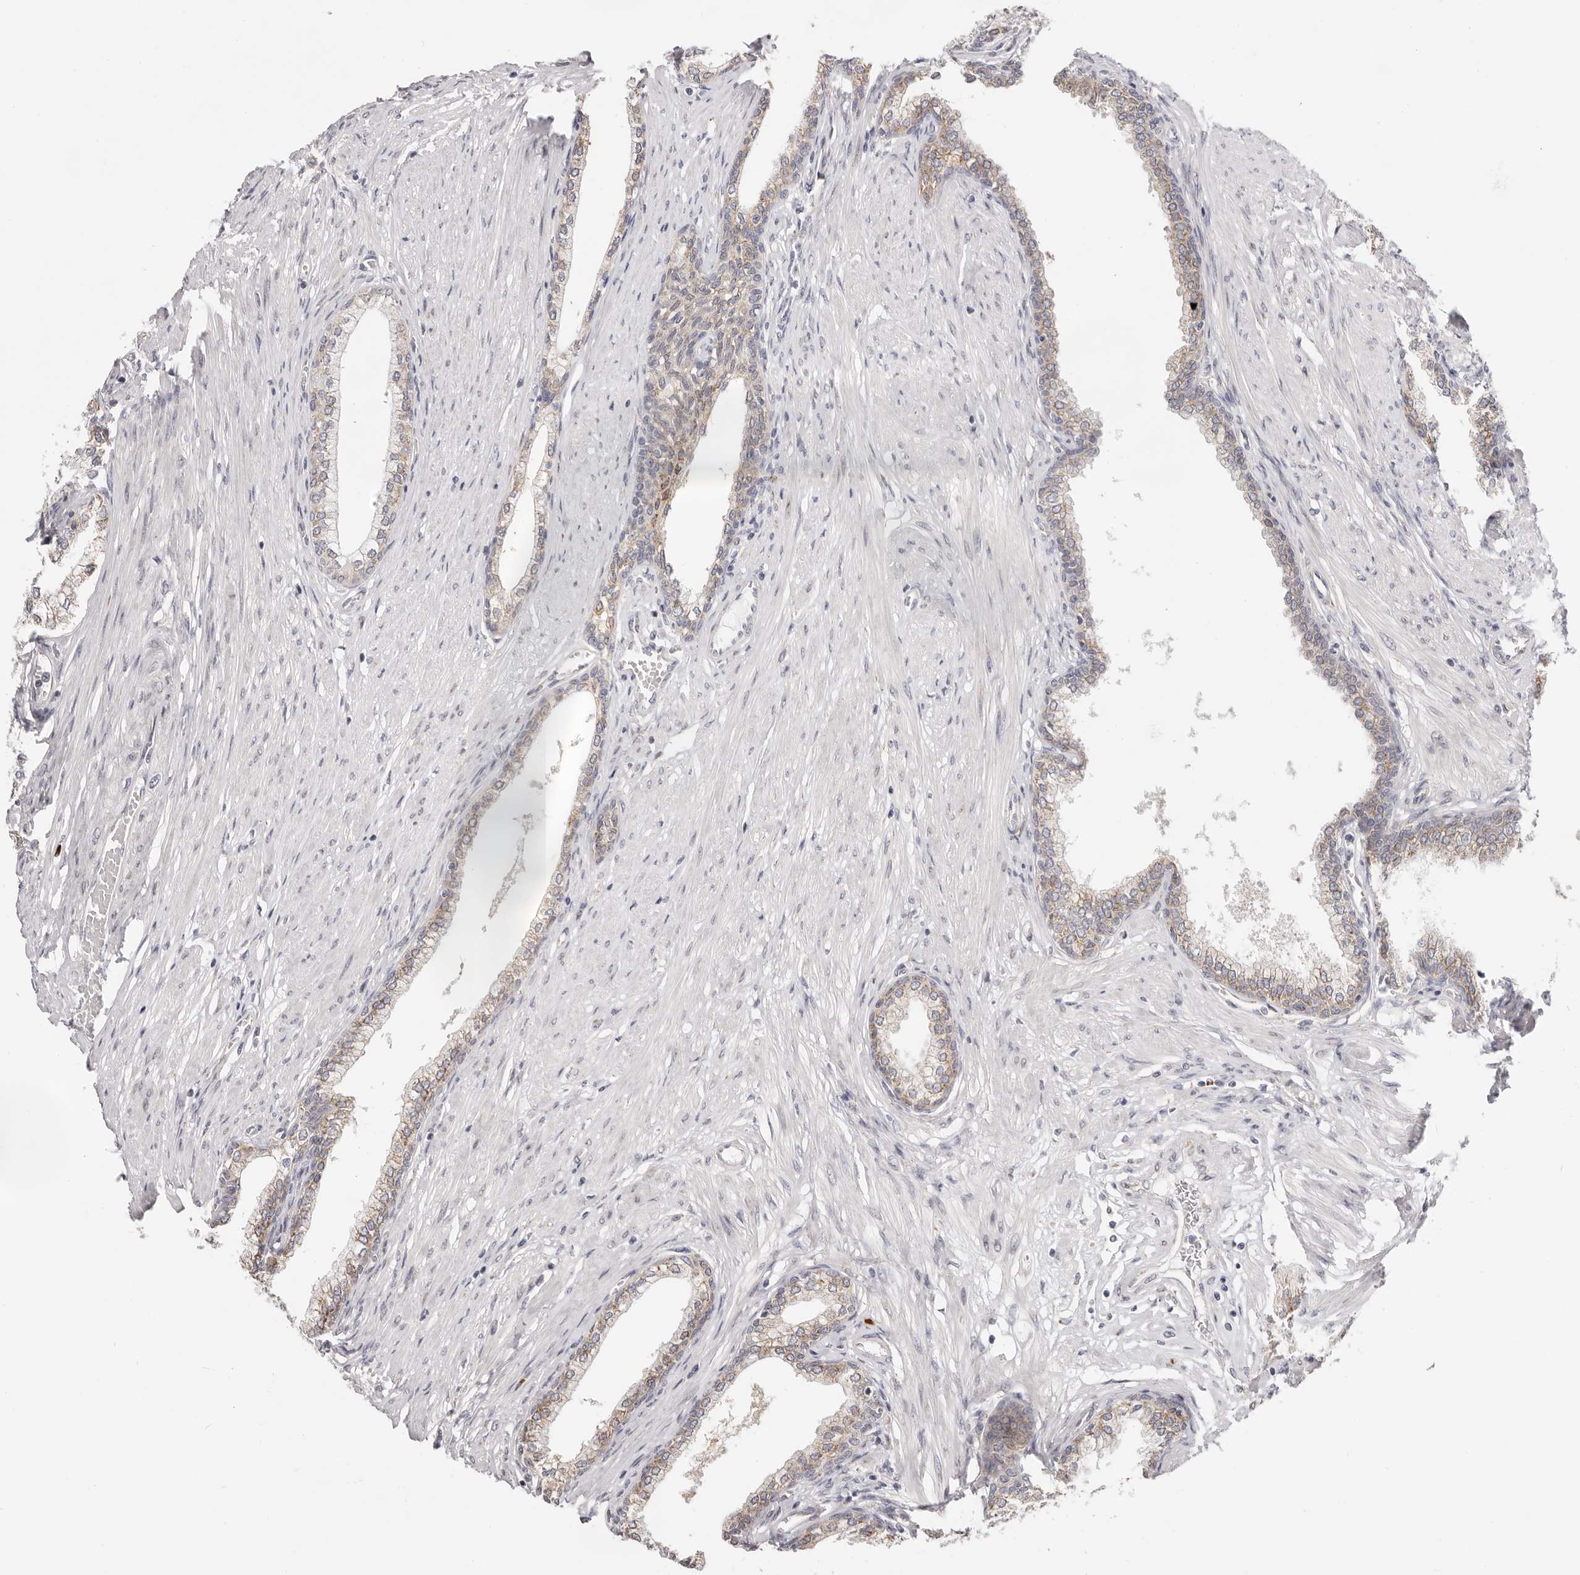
{"staining": {"intensity": "moderate", "quantity": "25%-75%", "location": "cytoplasmic/membranous"}, "tissue": "prostate", "cell_type": "Glandular cells", "image_type": "normal", "snomed": [{"axis": "morphology", "description": "Normal tissue, NOS"}, {"axis": "morphology", "description": "Urothelial carcinoma, Low grade"}, {"axis": "topography", "description": "Urinary bladder"}, {"axis": "topography", "description": "Prostate"}], "caption": "Immunohistochemistry histopathology image of unremarkable prostate stained for a protein (brown), which displays medium levels of moderate cytoplasmic/membranous staining in approximately 25%-75% of glandular cells.", "gene": "IL32", "patient": {"sex": "male", "age": 60}}